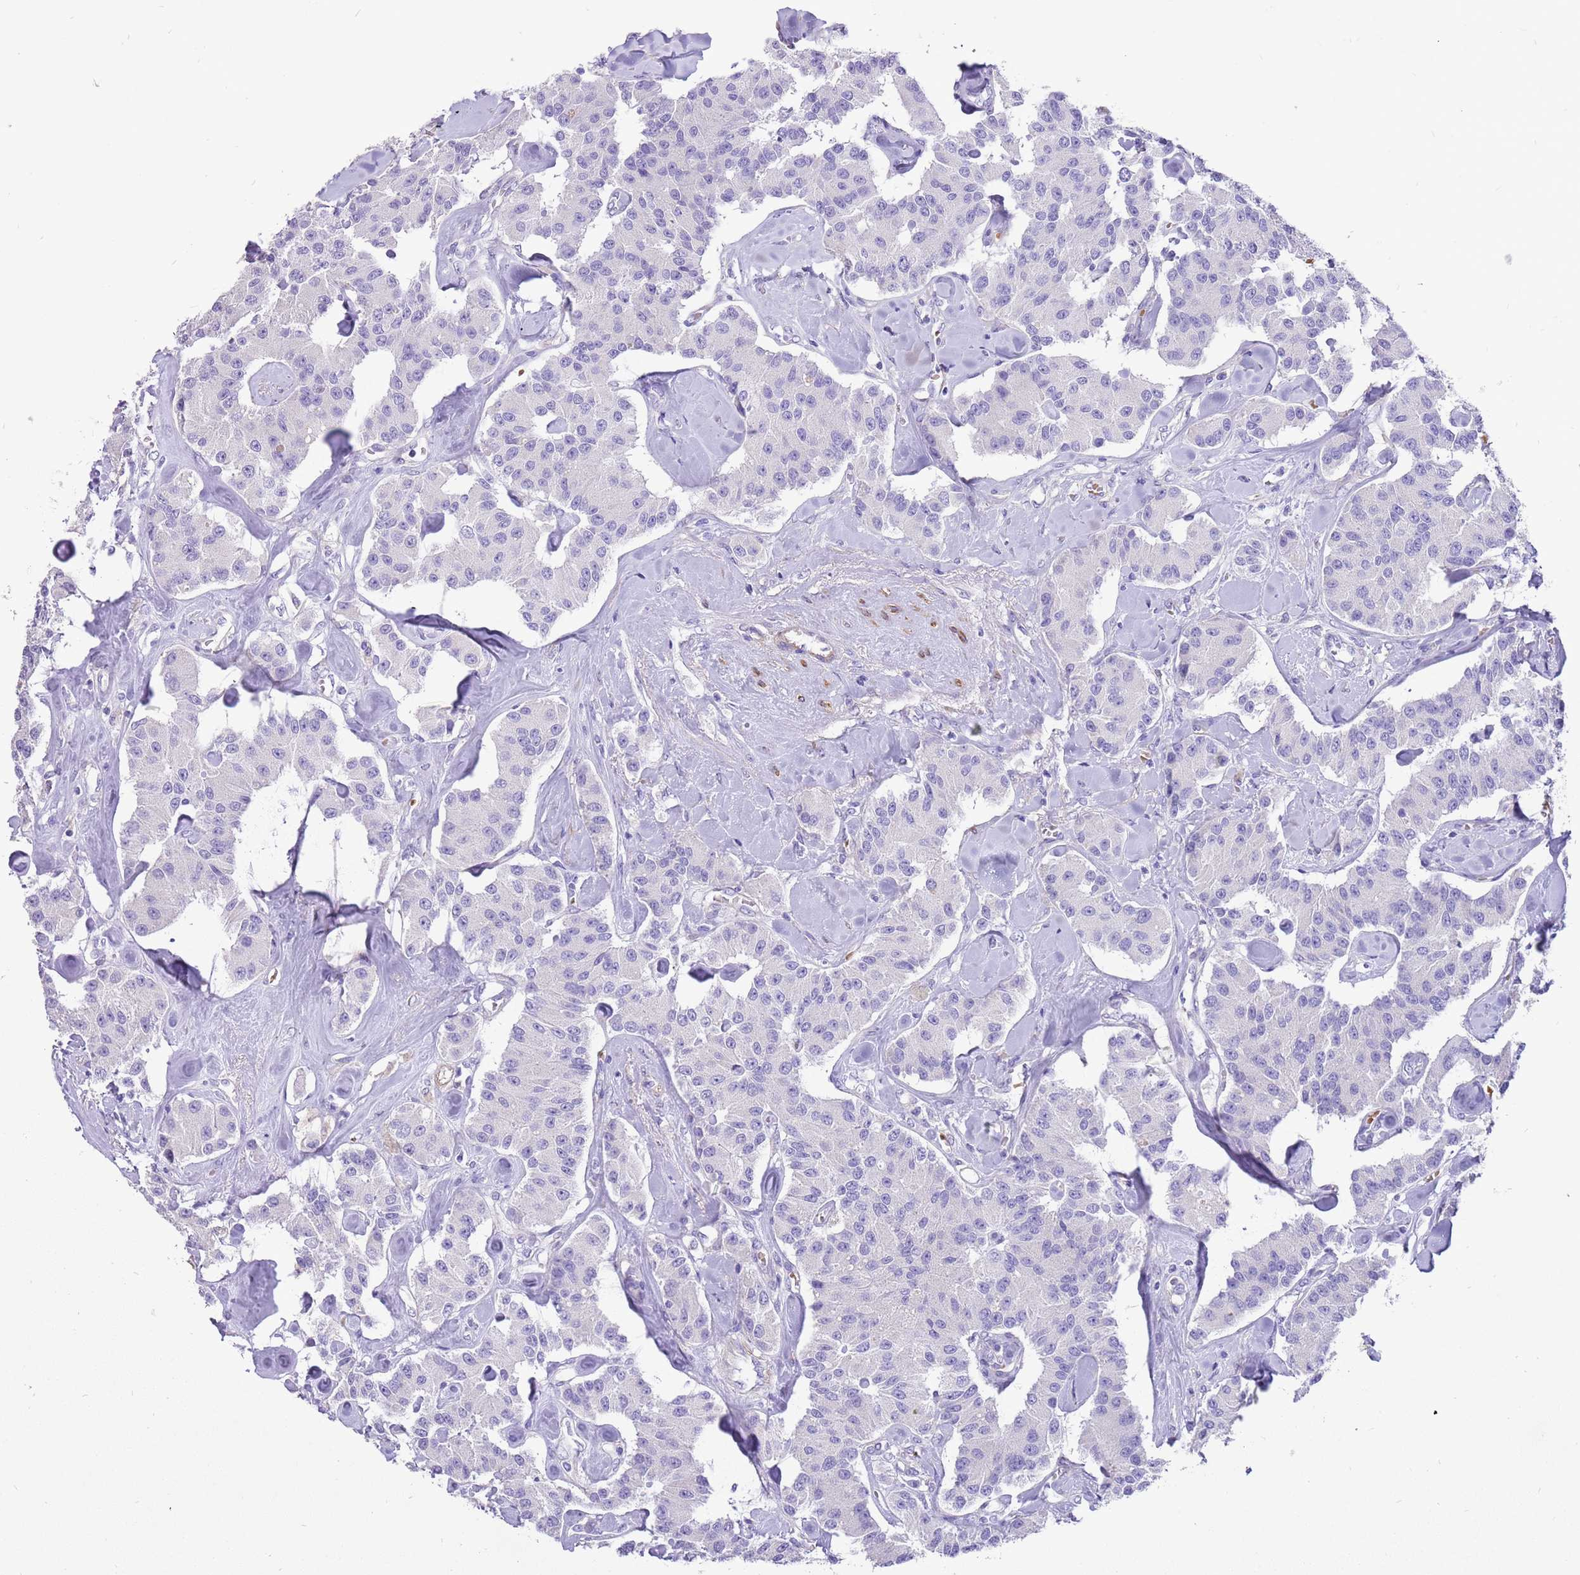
{"staining": {"intensity": "negative", "quantity": "none", "location": "none"}, "tissue": "carcinoid", "cell_type": "Tumor cells", "image_type": "cancer", "snomed": [{"axis": "morphology", "description": "Carcinoid, malignant, NOS"}, {"axis": "topography", "description": "Pancreas"}], "caption": "IHC of carcinoid (malignant) reveals no staining in tumor cells.", "gene": "KBTBD3", "patient": {"sex": "male", "age": 41}}